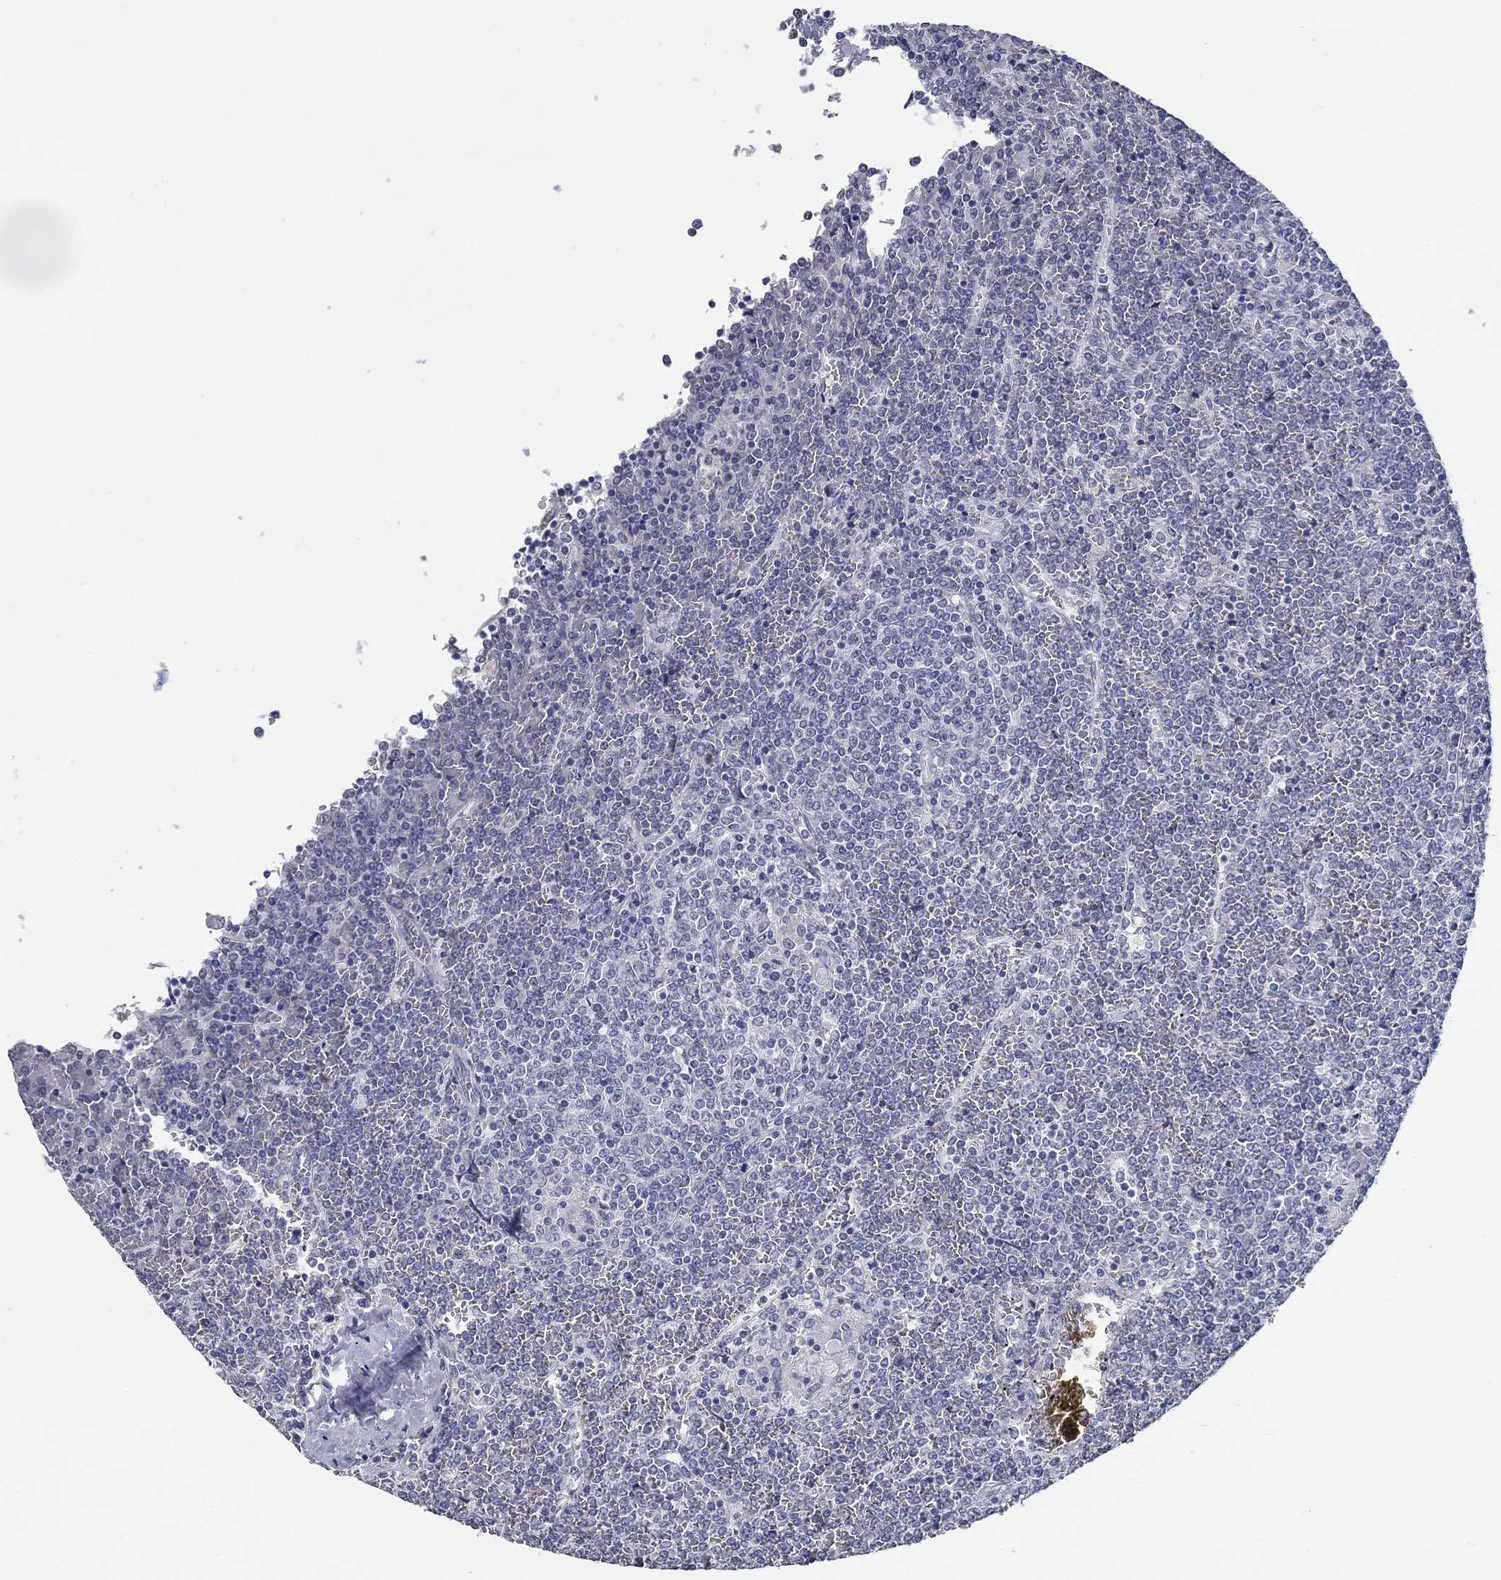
{"staining": {"intensity": "negative", "quantity": "none", "location": "none"}, "tissue": "lymphoma", "cell_type": "Tumor cells", "image_type": "cancer", "snomed": [{"axis": "morphology", "description": "Malignant lymphoma, non-Hodgkin's type, Low grade"}, {"axis": "topography", "description": "Spleen"}], "caption": "This is a micrograph of immunohistochemistry staining of low-grade malignant lymphoma, non-Hodgkin's type, which shows no expression in tumor cells.", "gene": "NUP155", "patient": {"sex": "female", "age": 19}}